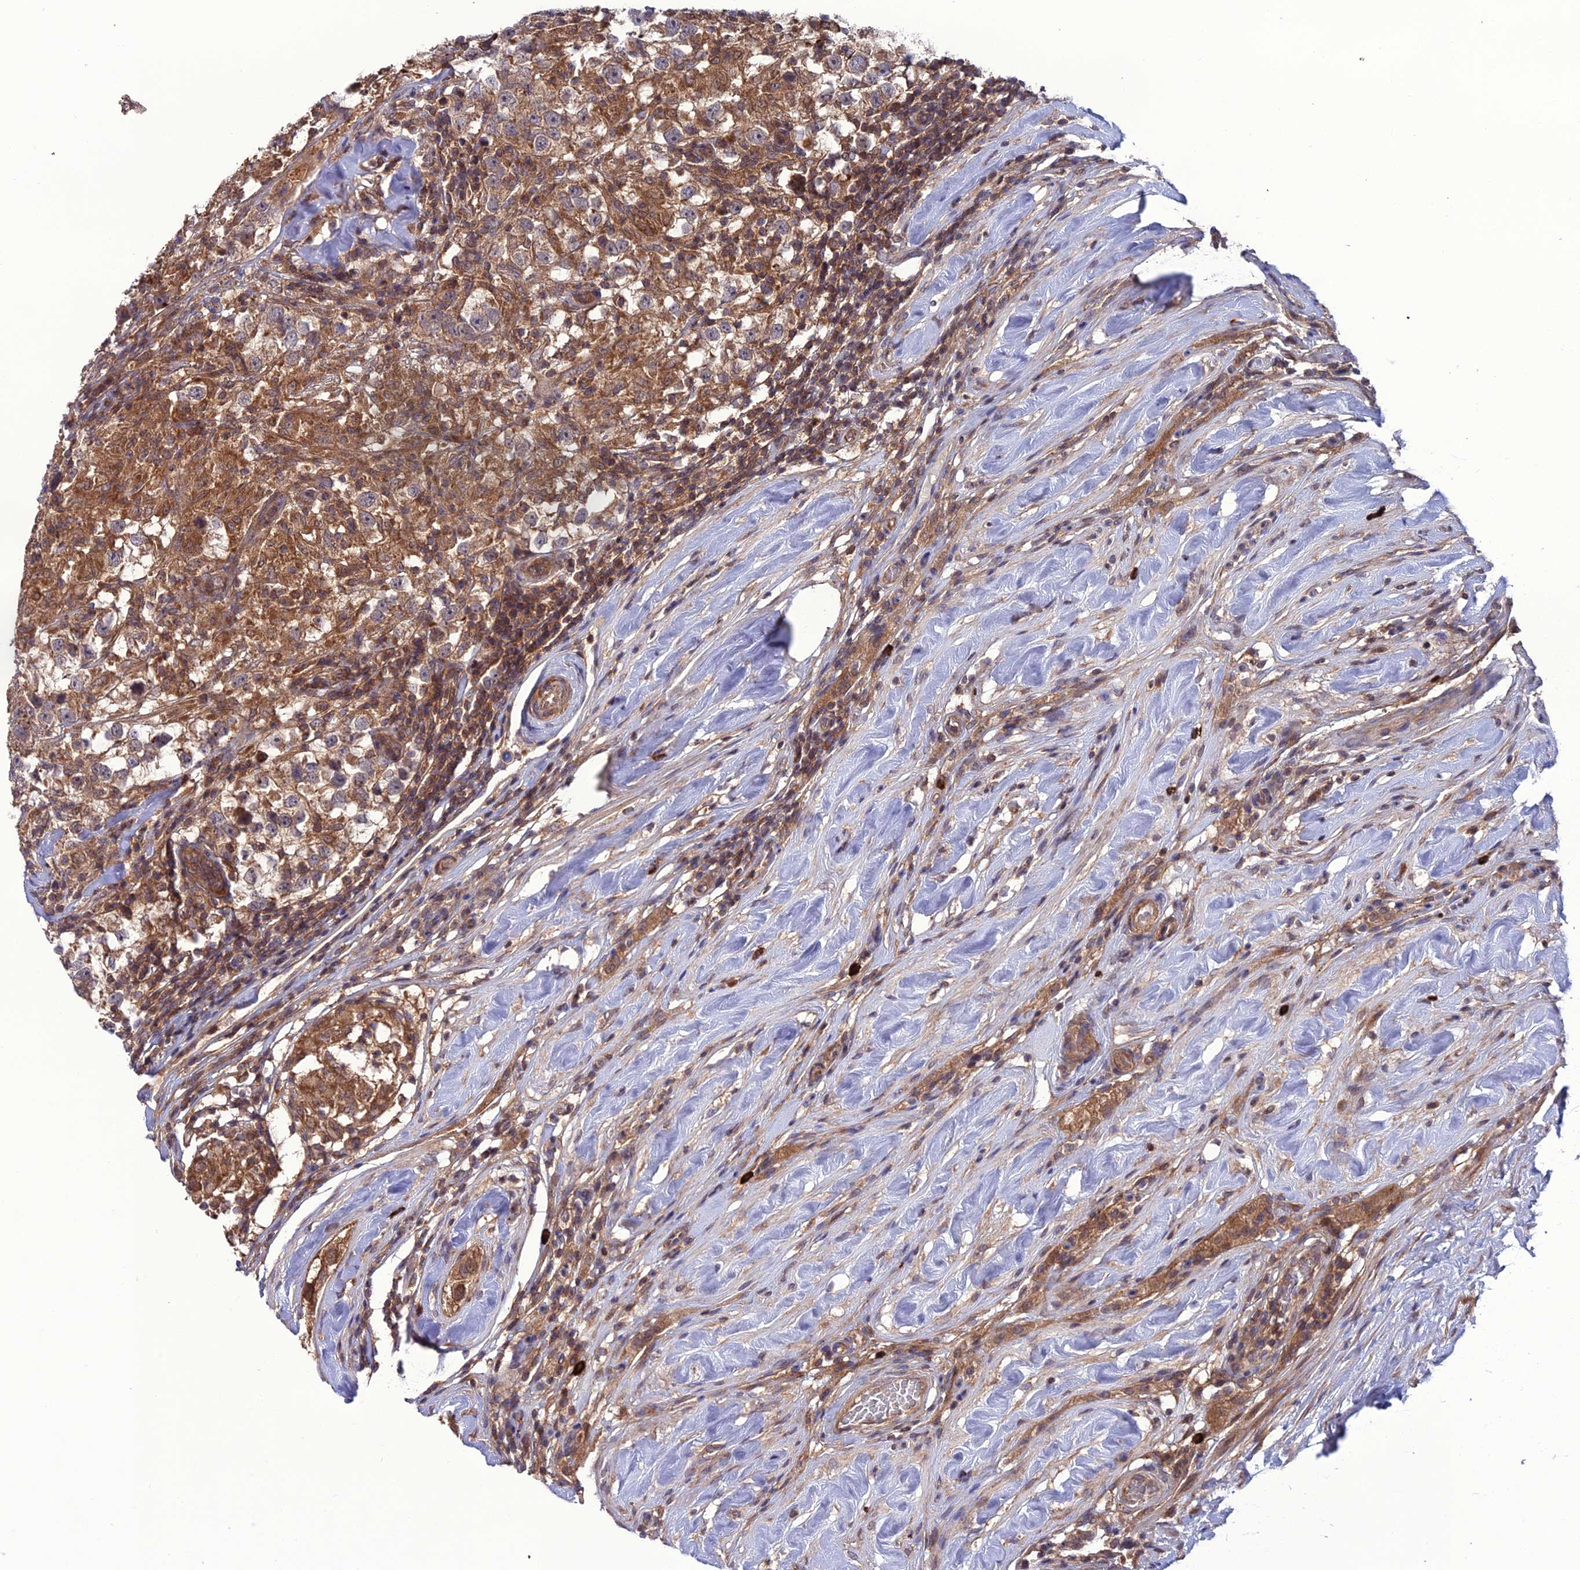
{"staining": {"intensity": "weak", "quantity": ">75%", "location": "cytoplasmic/membranous"}, "tissue": "testis cancer", "cell_type": "Tumor cells", "image_type": "cancer", "snomed": [{"axis": "morphology", "description": "Seminoma, NOS"}, {"axis": "topography", "description": "Testis"}], "caption": "The image displays immunohistochemical staining of testis cancer (seminoma). There is weak cytoplasmic/membranous staining is identified in approximately >75% of tumor cells.", "gene": "PPIL3", "patient": {"sex": "male", "age": 46}}